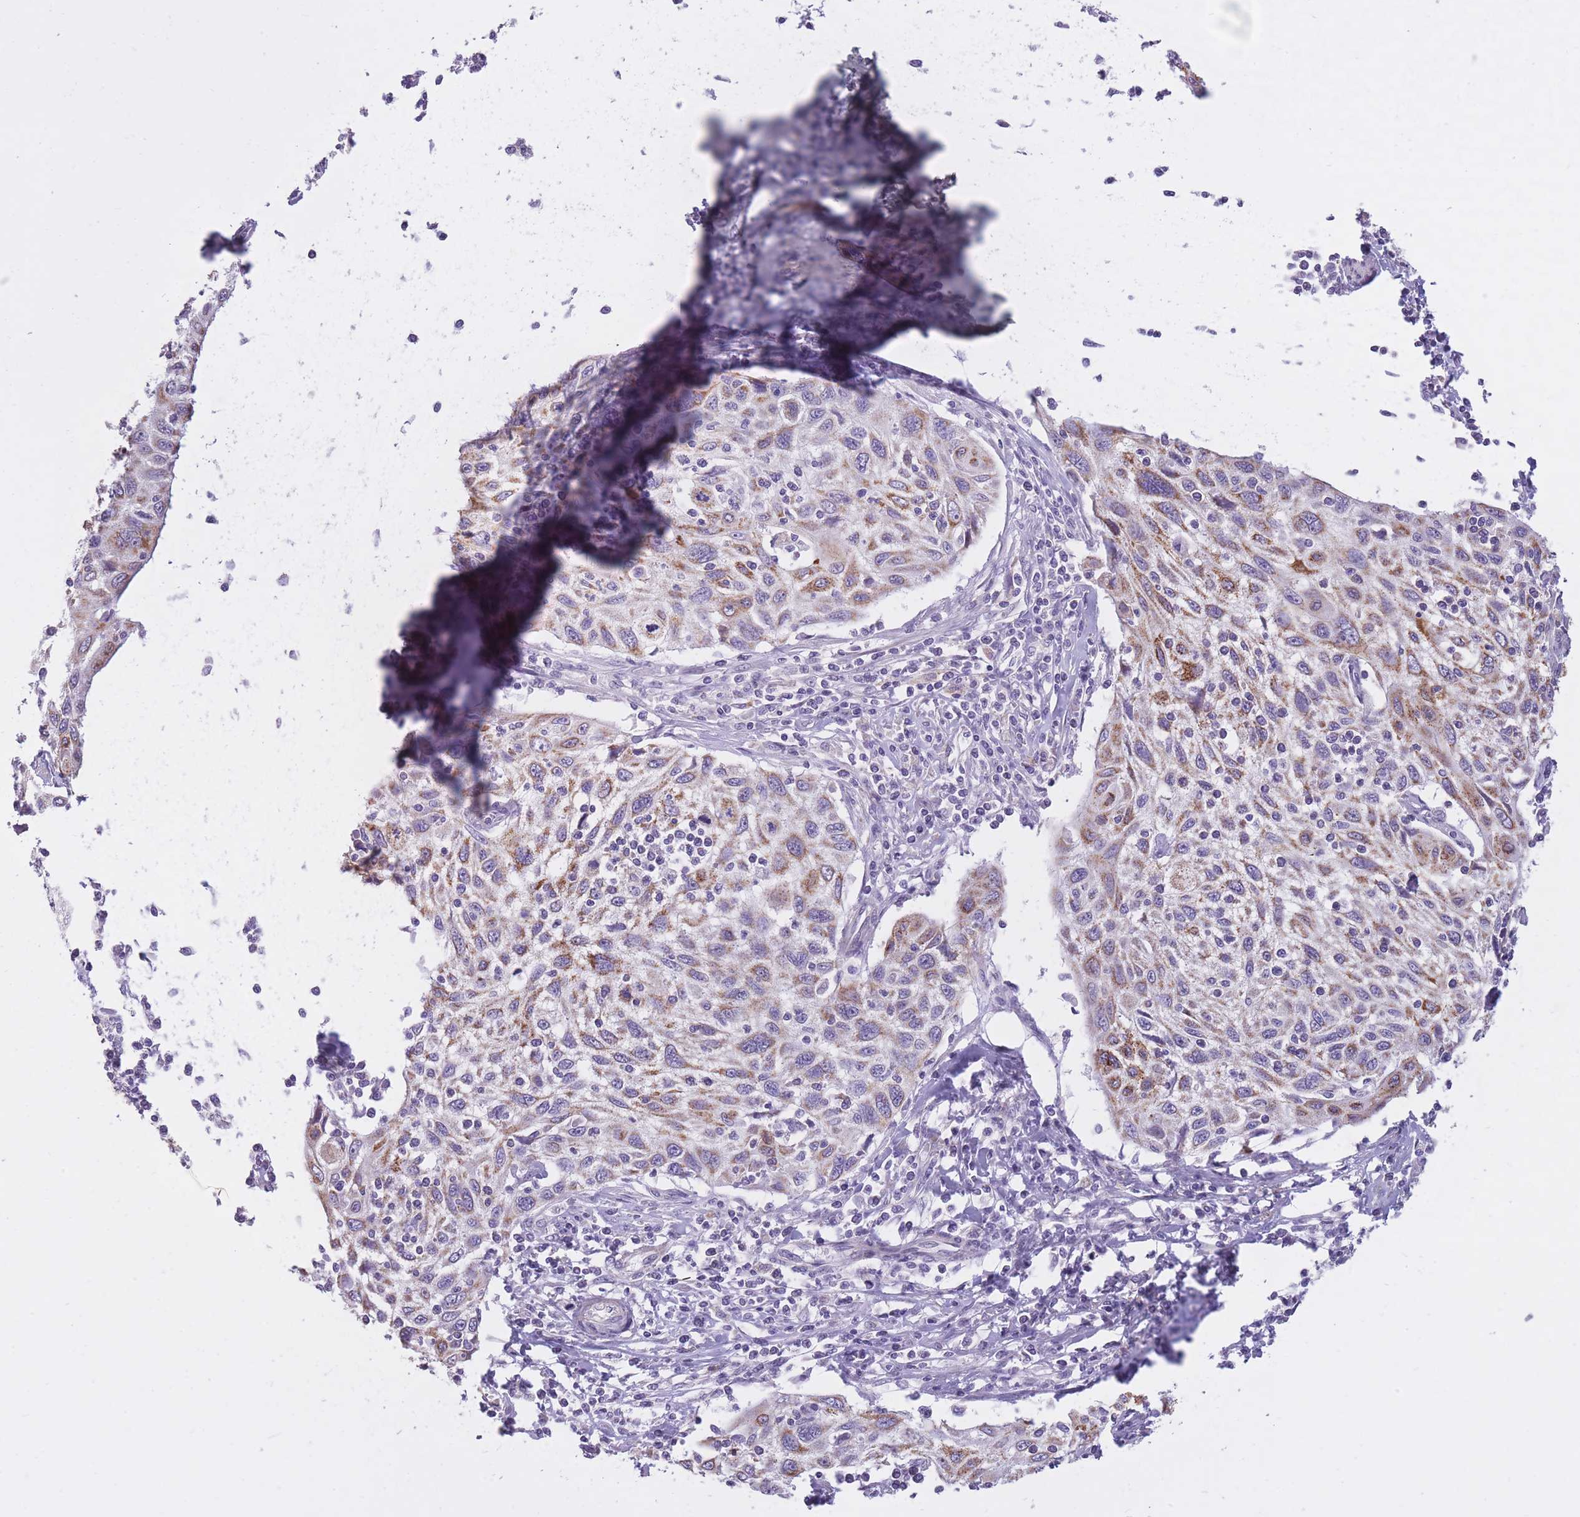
{"staining": {"intensity": "moderate", "quantity": "25%-75%", "location": "cytoplasmic/membranous"}, "tissue": "cervical cancer", "cell_type": "Tumor cells", "image_type": "cancer", "snomed": [{"axis": "morphology", "description": "Squamous cell carcinoma, NOS"}, {"axis": "topography", "description": "Cervix"}], "caption": "Immunohistochemical staining of human cervical cancer displays medium levels of moderate cytoplasmic/membranous positivity in approximately 25%-75% of tumor cells. Immunohistochemistry stains the protein of interest in brown and the nuclei are stained blue.", "gene": "RNF170", "patient": {"sex": "female", "age": 70}}